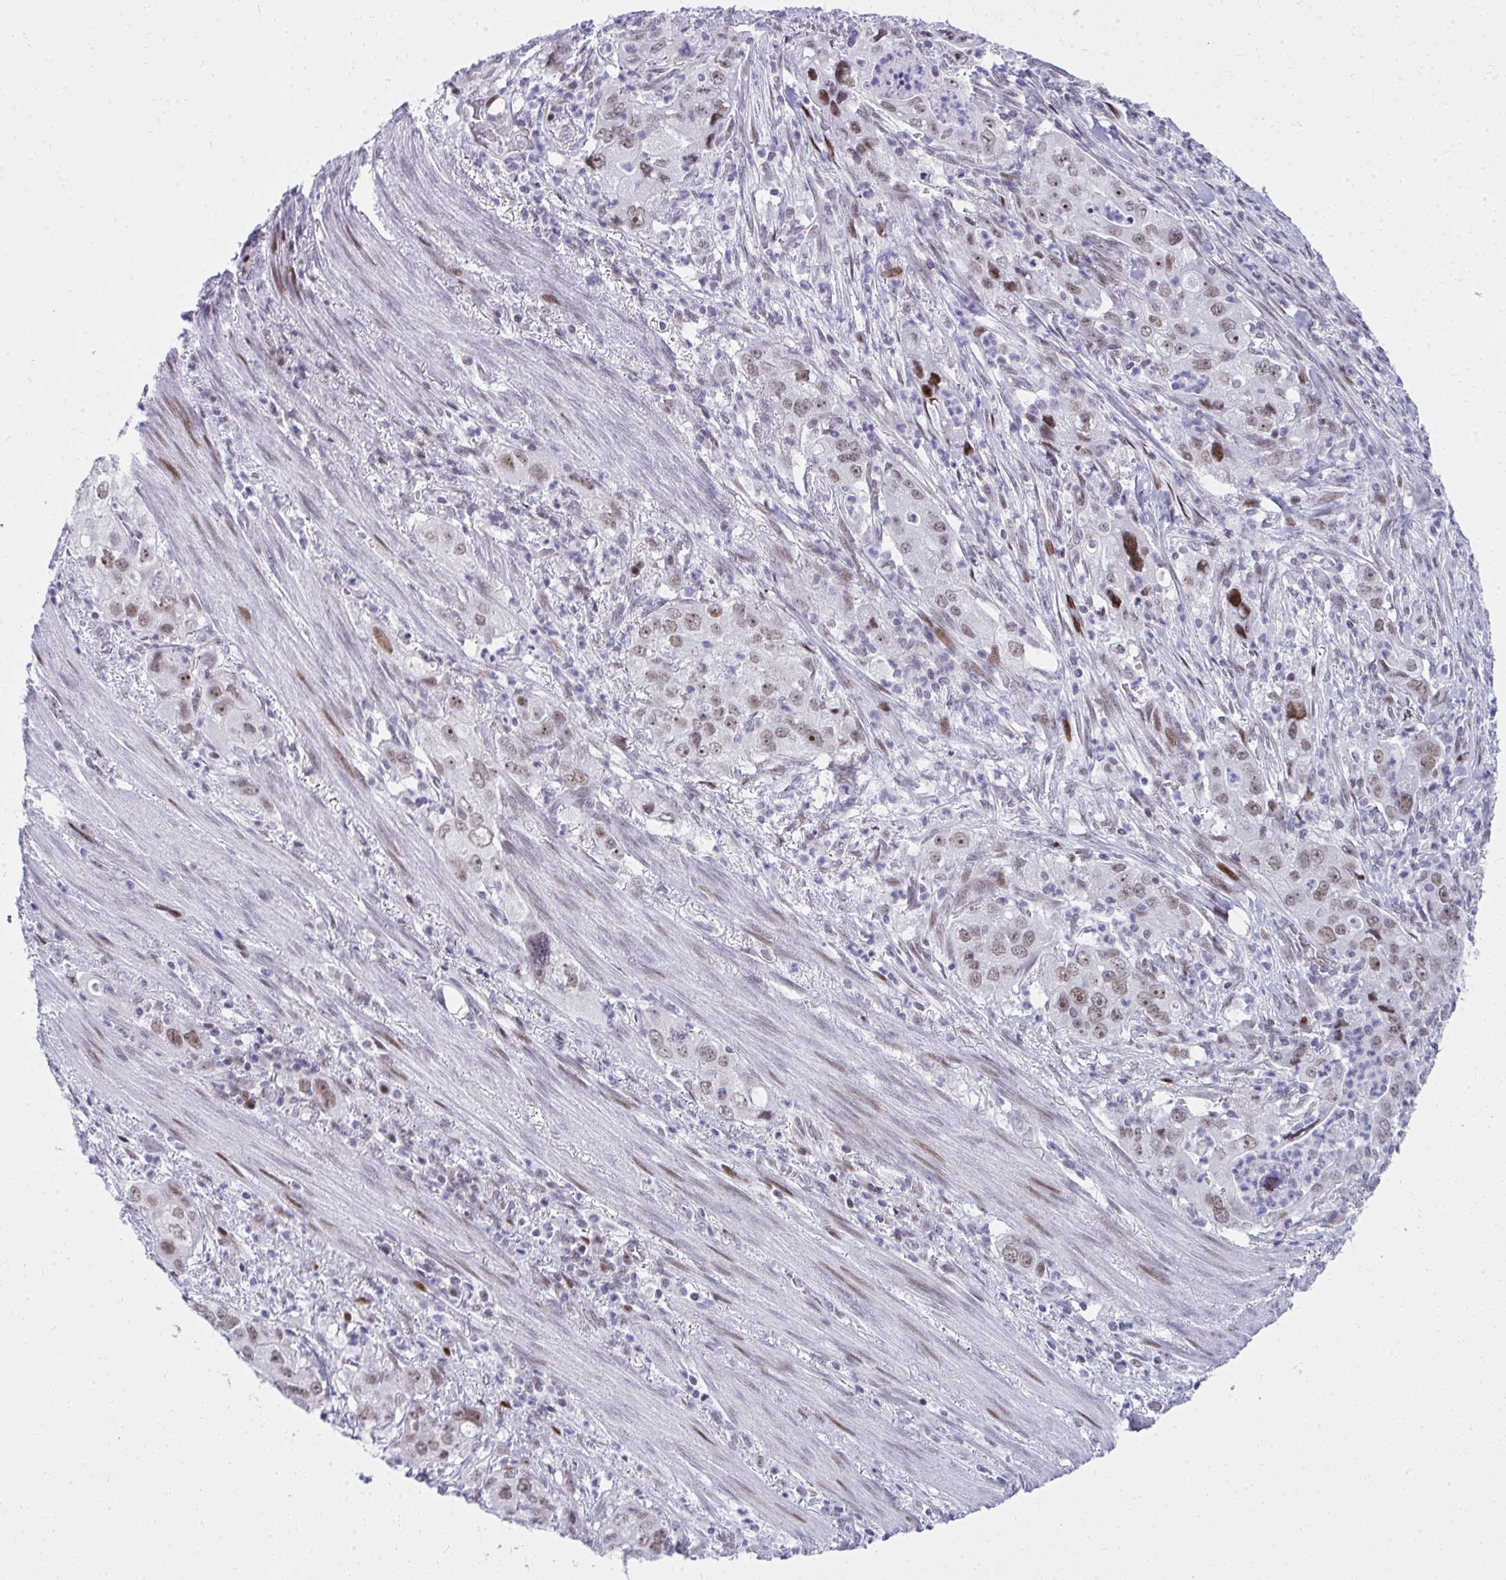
{"staining": {"intensity": "moderate", "quantity": ">75%", "location": "nuclear"}, "tissue": "stomach cancer", "cell_type": "Tumor cells", "image_type": "cancer", "snomed": [{"axis": "morphology", "description": "Adenocarcinoma, NOS"}, {"axis": "topography", "description": "Stomach, upper"}], "caption": "Protein staining by immunohistochemistry exhibits moderate nuclear positivity in about >75% of tumor cells in adenocarcinoma (stomach).", "gene": "GLDN", "patient": {"sex": "male", "age": 75}}